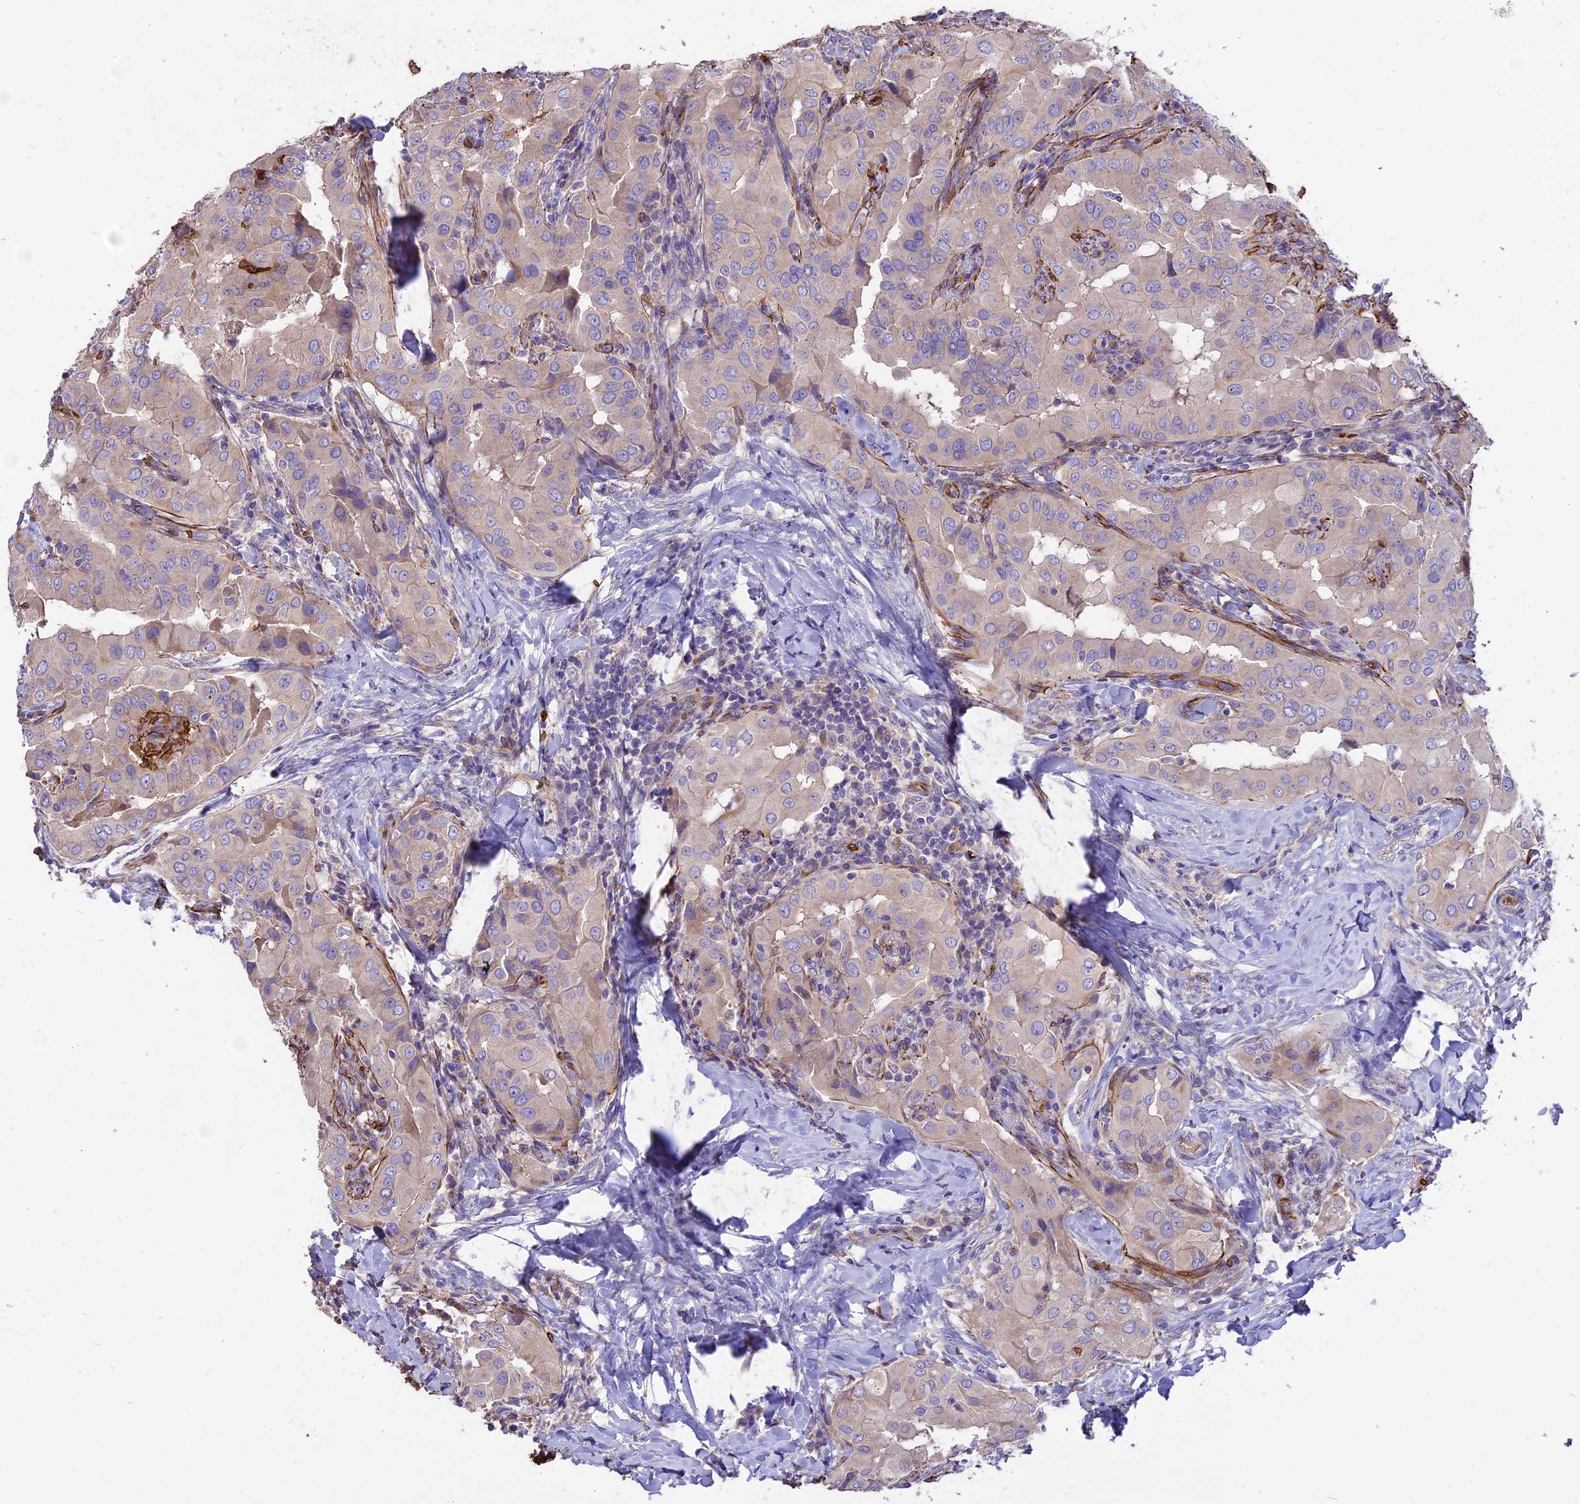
{"staining": {"intensity": "moderate", "quantity": "<25%", "location": "cytoplasmic/membranous"}, "tissue": "thyroid cancer", "cell_type": "Tumor cells", "image_type": "cancer", "snomed": [{"axis": "morphology", "description": "Papillary adenocarcinoma, NOS"}, {"axis": "topography", "description": "Thyroid gland"}], "caption": "IHC micrograph of neoplastic tissue: thyroid cancer stained using immunohistochemistry demonstrates low levels of moderate protein expression localized specifically in the cytoplasmic/membranous of tumor cells, appearing as a cytoplasmic/membranous brown color.", "gene": "TTC4", "patient": {"sex": "male", "age": 33}}